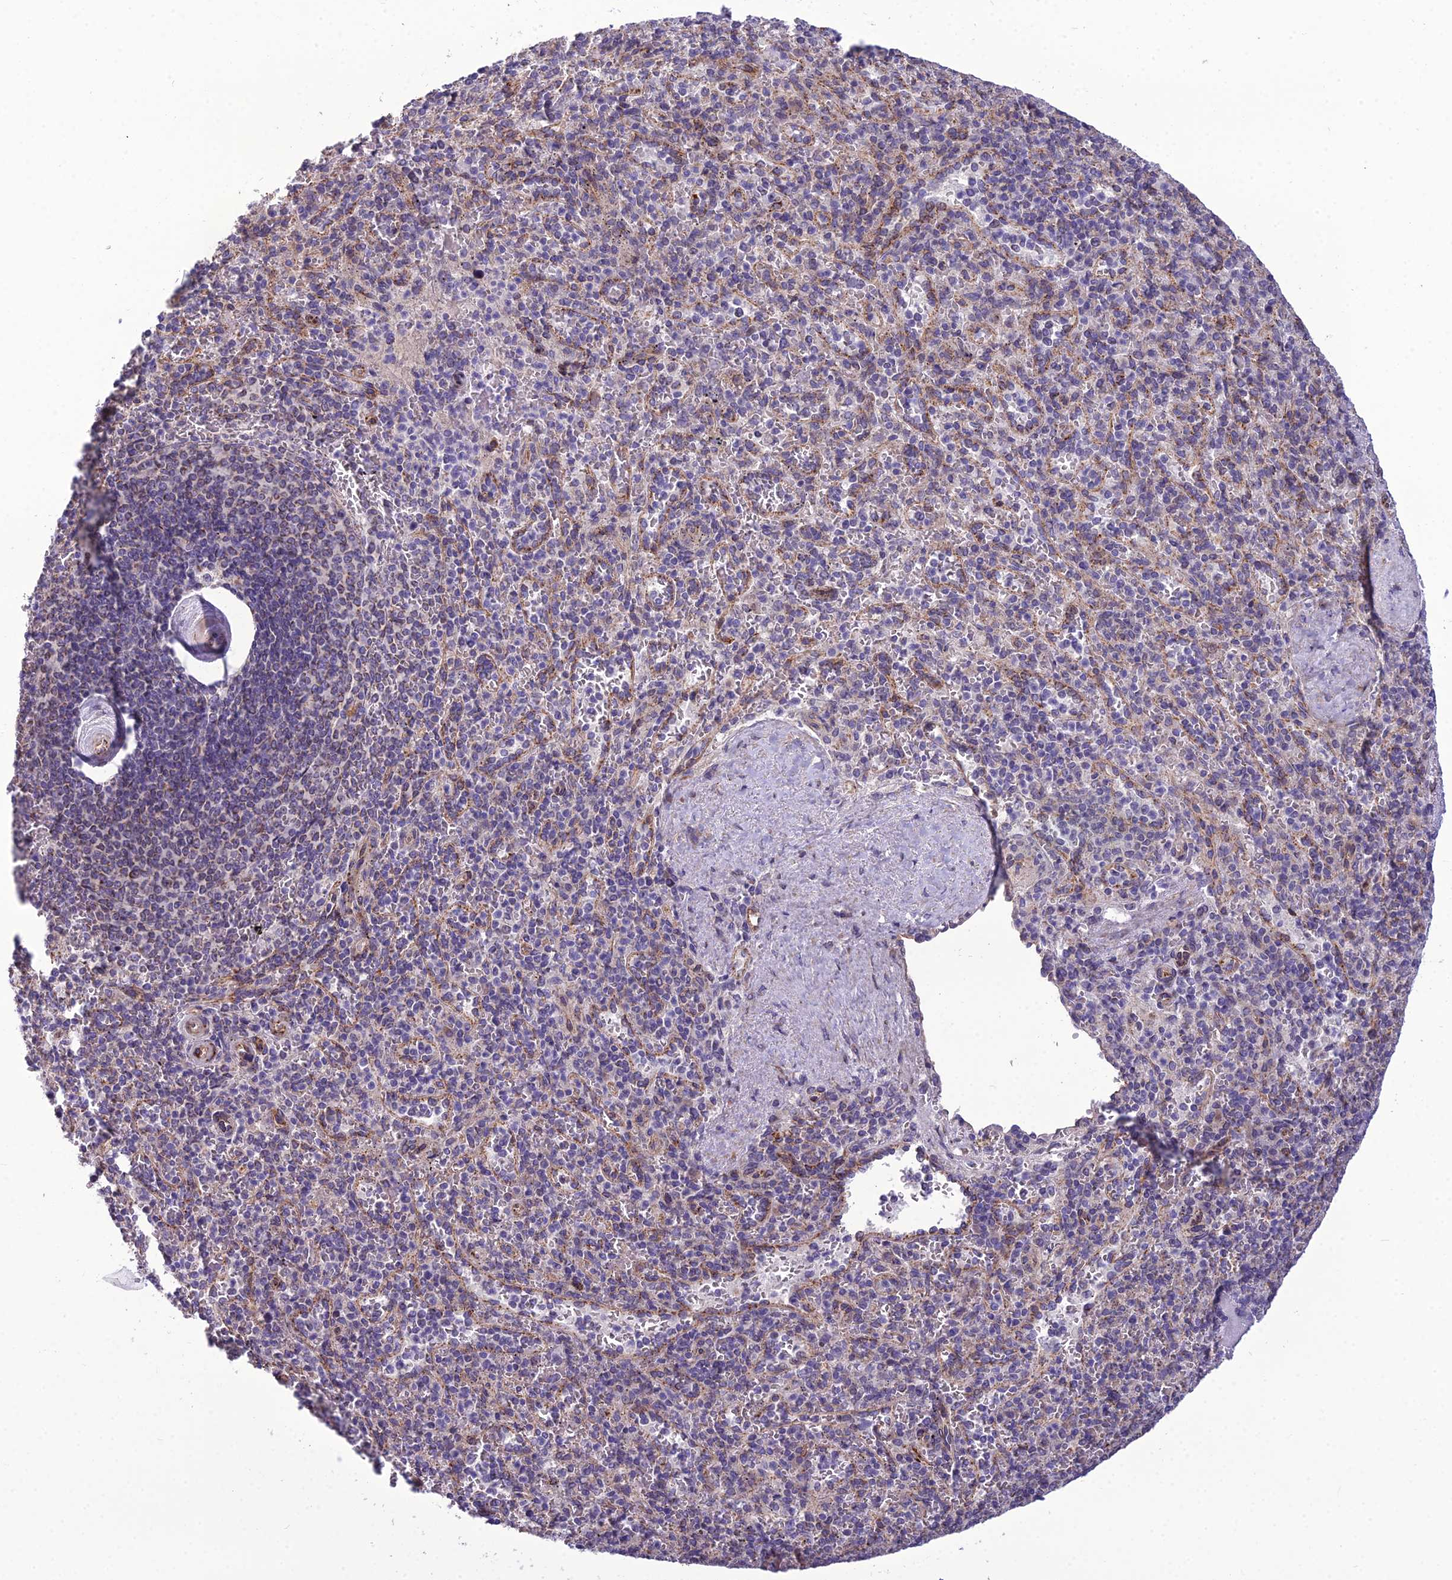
{"staining": {"intensity": "weak", "quantity": "<25%", "location": "cytoplasmic/membranous"}, "tissue": "spleen", "cell_type": "Cells in red pulp", "image_type": "normal", "snomed": [{"axis": "morphology", "description": "Normal tissue, NOS"}, {"axis": "topography", "description": "Spleen"}], "caption": "An immunohistochemistry histopathology image of normal spleen is shown. There is no staining in cells in red pulp of spleen. (DAB (3,3'-diaminobenzidine) immunohistochemistry with hematoxylin counter stain).", "gene": "NODAL", "patient": {"sex": "male", "age": 82}}